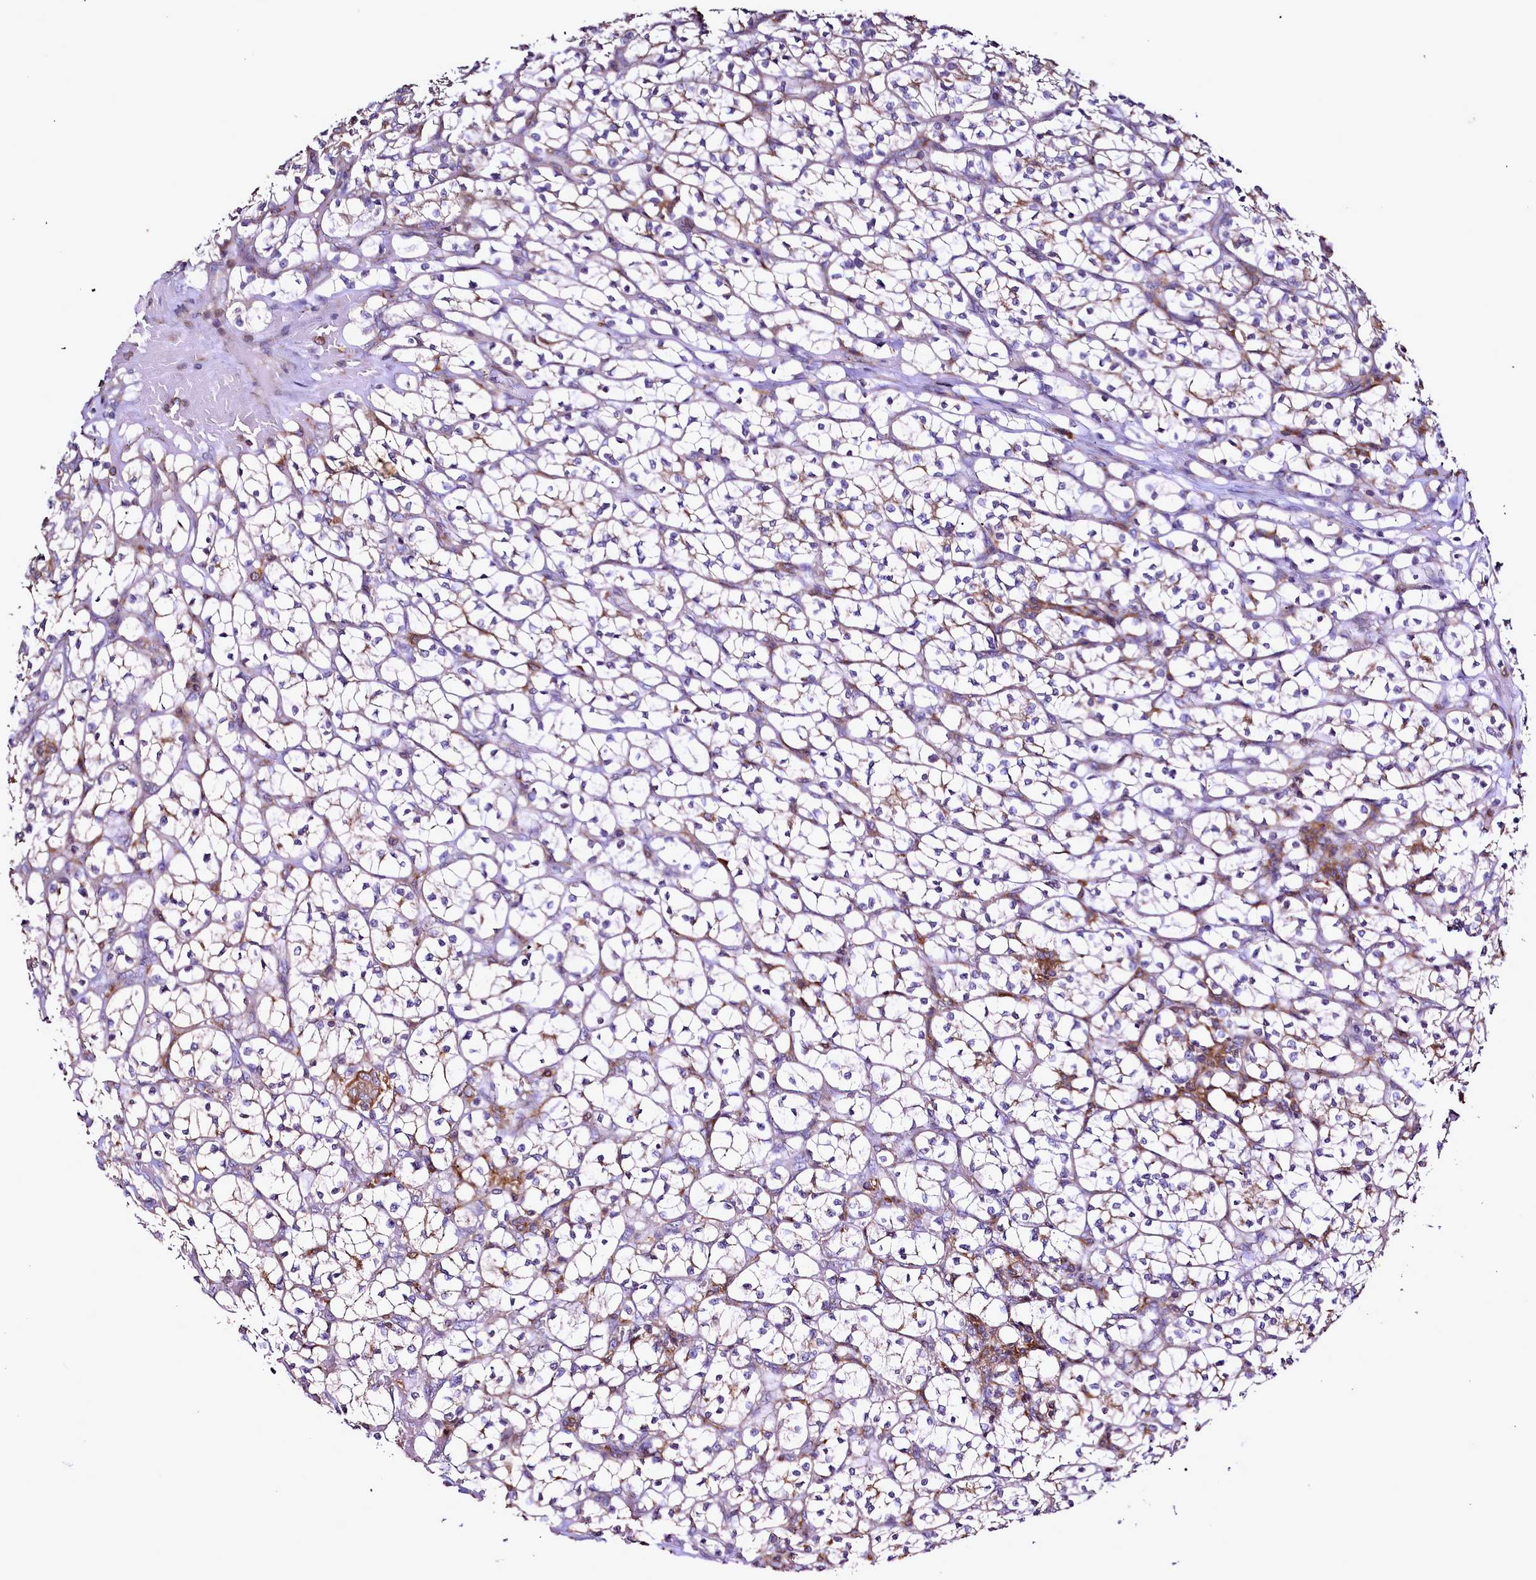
{"staining": {"intensity": "weak", "quantity": "<25%", "location": "cytoplasmic/membranous"}, "tissue": "renal cancer", "cell_type": "Tumor cells", "image_type": "cancer", "snomed": [{"axis": "morphology", "description": "Adenocarcinoma, NOS"}, {"axis": "topography", "description": "Kidney"}], "caption": "There is no significant expression in tumor cells of renal cancer.", "gene": "NCKAP1L", "patient": {"sex": "female", "age": 64}}